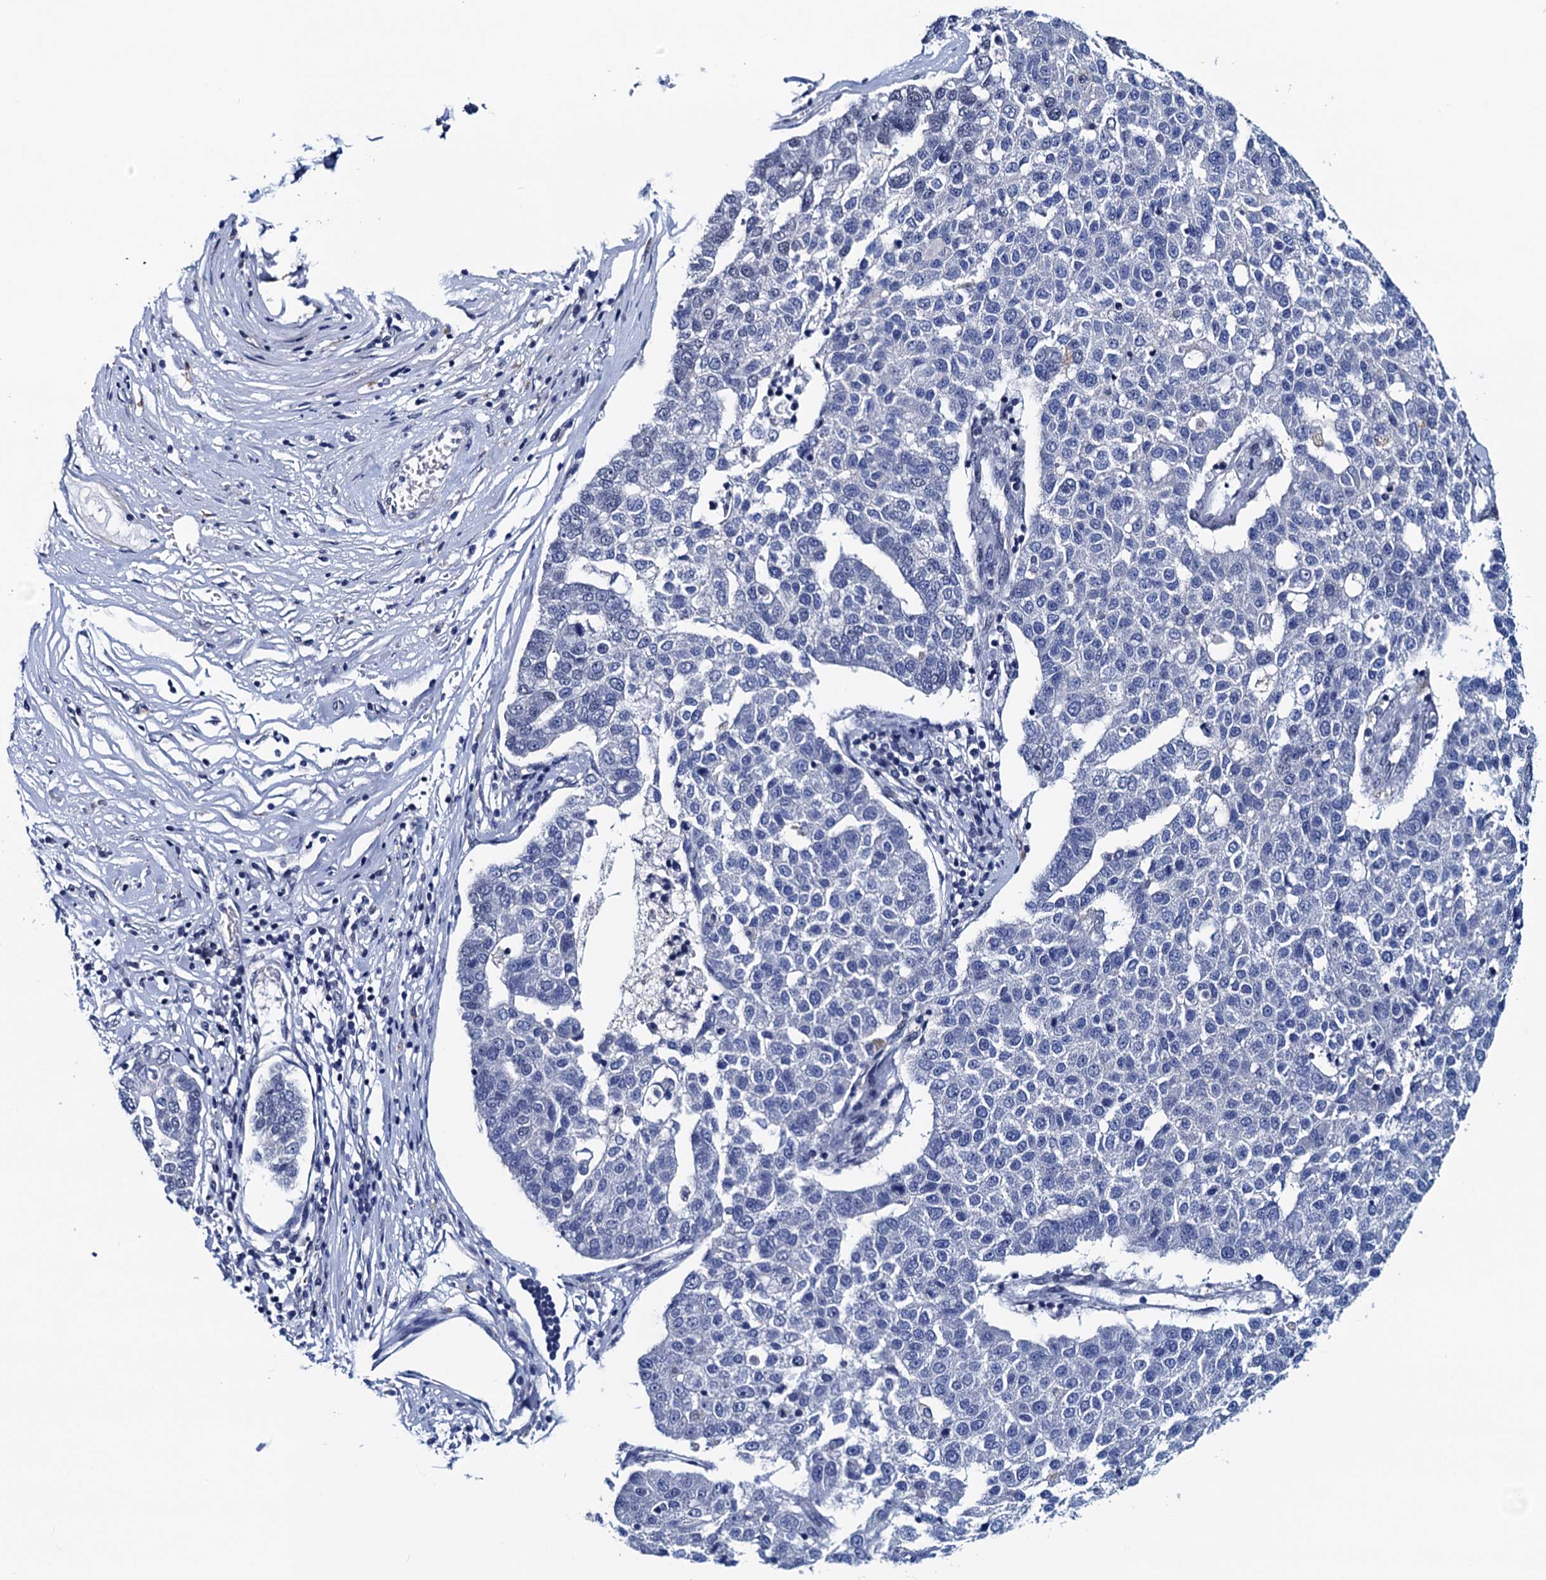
{"staining": {"intensity": "negative", "quantity": "none", "location": "none"}, "tissue": "pancreatic cancer", "cell_type": "Tumor cells", "image_type": "cancer", "snomed": [{"axis": "morphology", "description": "Adenocarcinoma, NOS"}, {"axis": "topography", "description": "Pancreas"}], "caption": "This is an IHC histopathology image of human adenocarcinoma (pancreatic). There is no staining in tumor cells.", "gene": "FNBP4", "patient": {"sex": "female", "age": 61}}